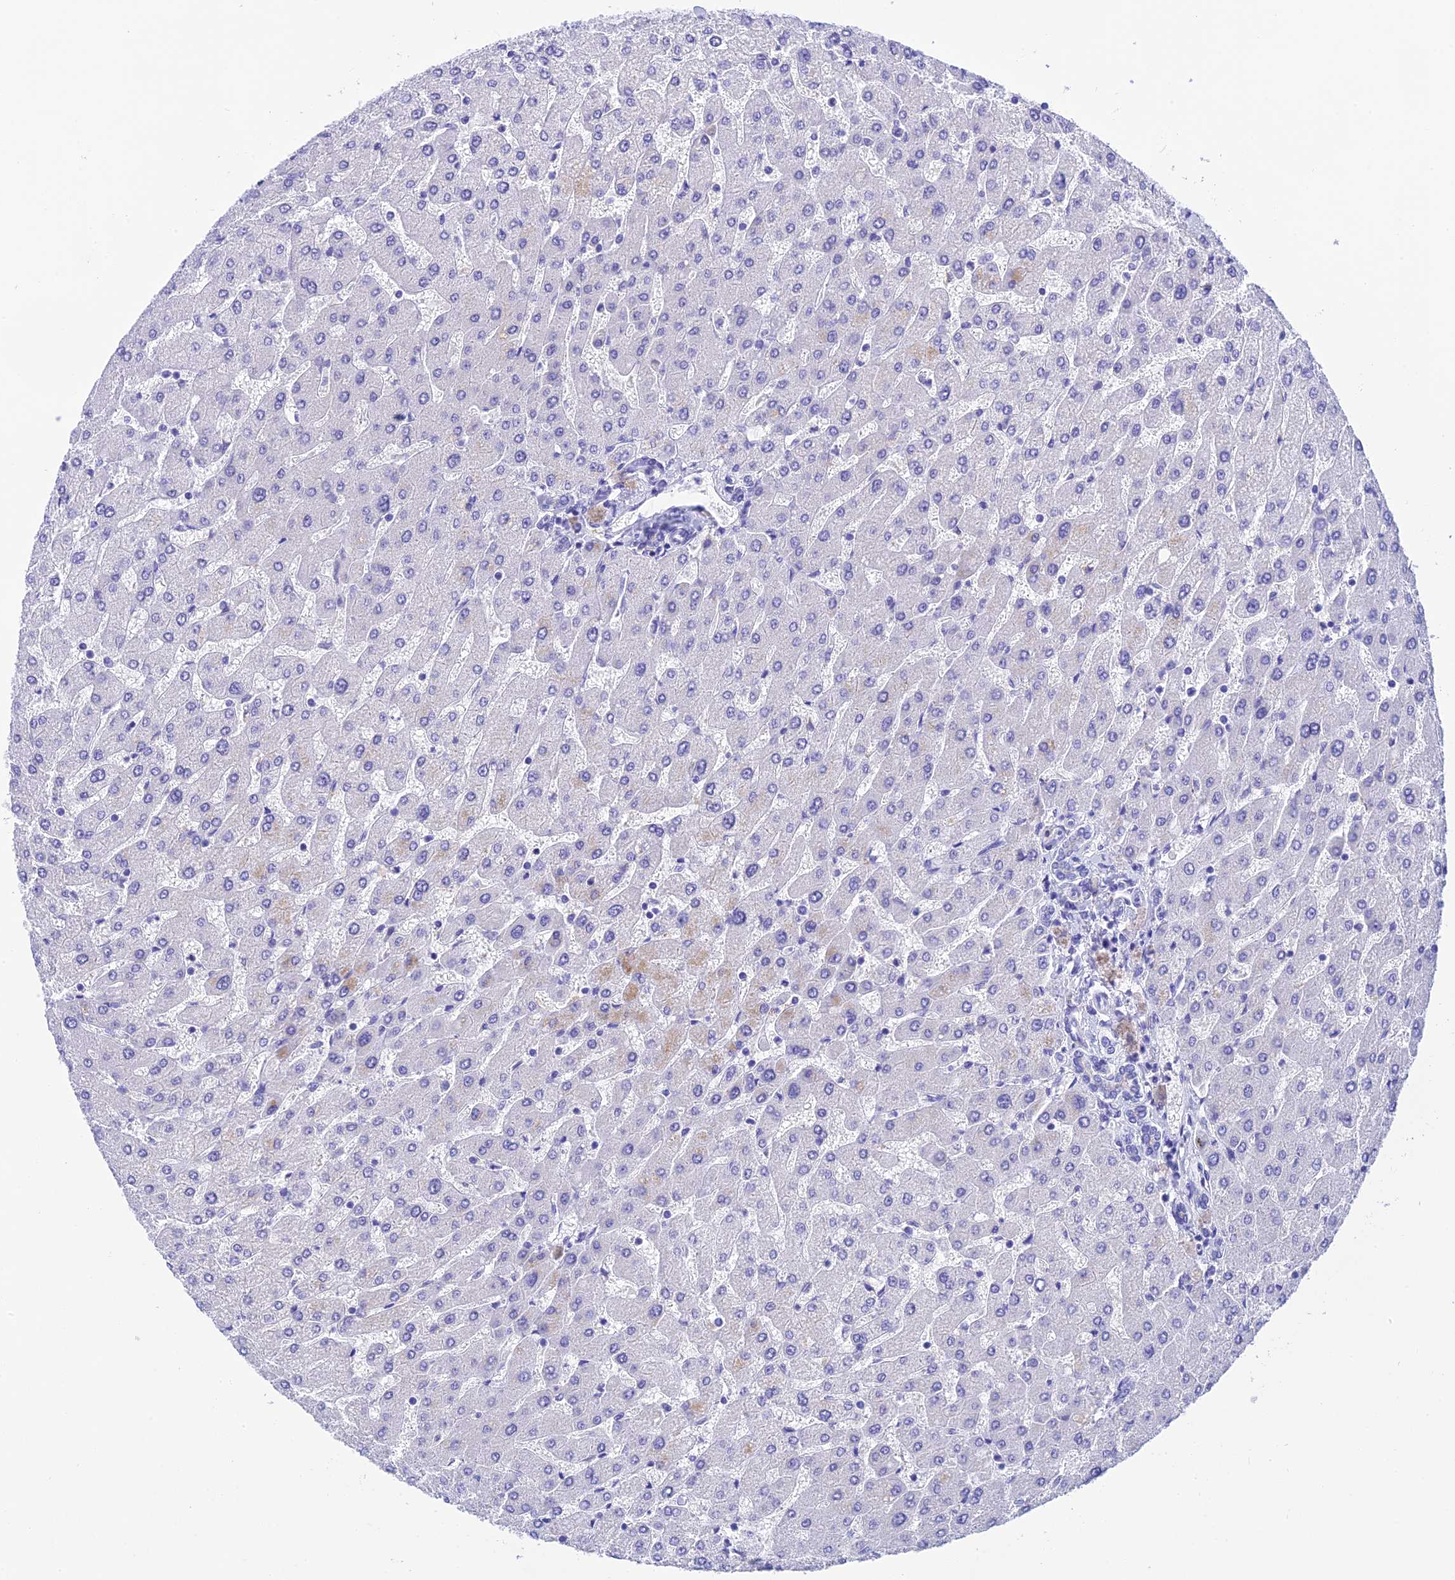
{"staining": {"intensity": "negative", "quantity": "none", "location": "none"}, "tissue": "liver", "cell_type": "Cholangiocytes", "image_type": "normal", "snomed": [{"axis": "morphology", "description": "Normal tissue, NOS"}, {"axis": "topography", "description": "Liver"}], "caption": "This is an immunohistochemistry (IHC) micrograph of benign liver. There is no positivity in cholangiocytes.", "gene": "KDELR3", "patient": {"sex": "male", "age": 55}}